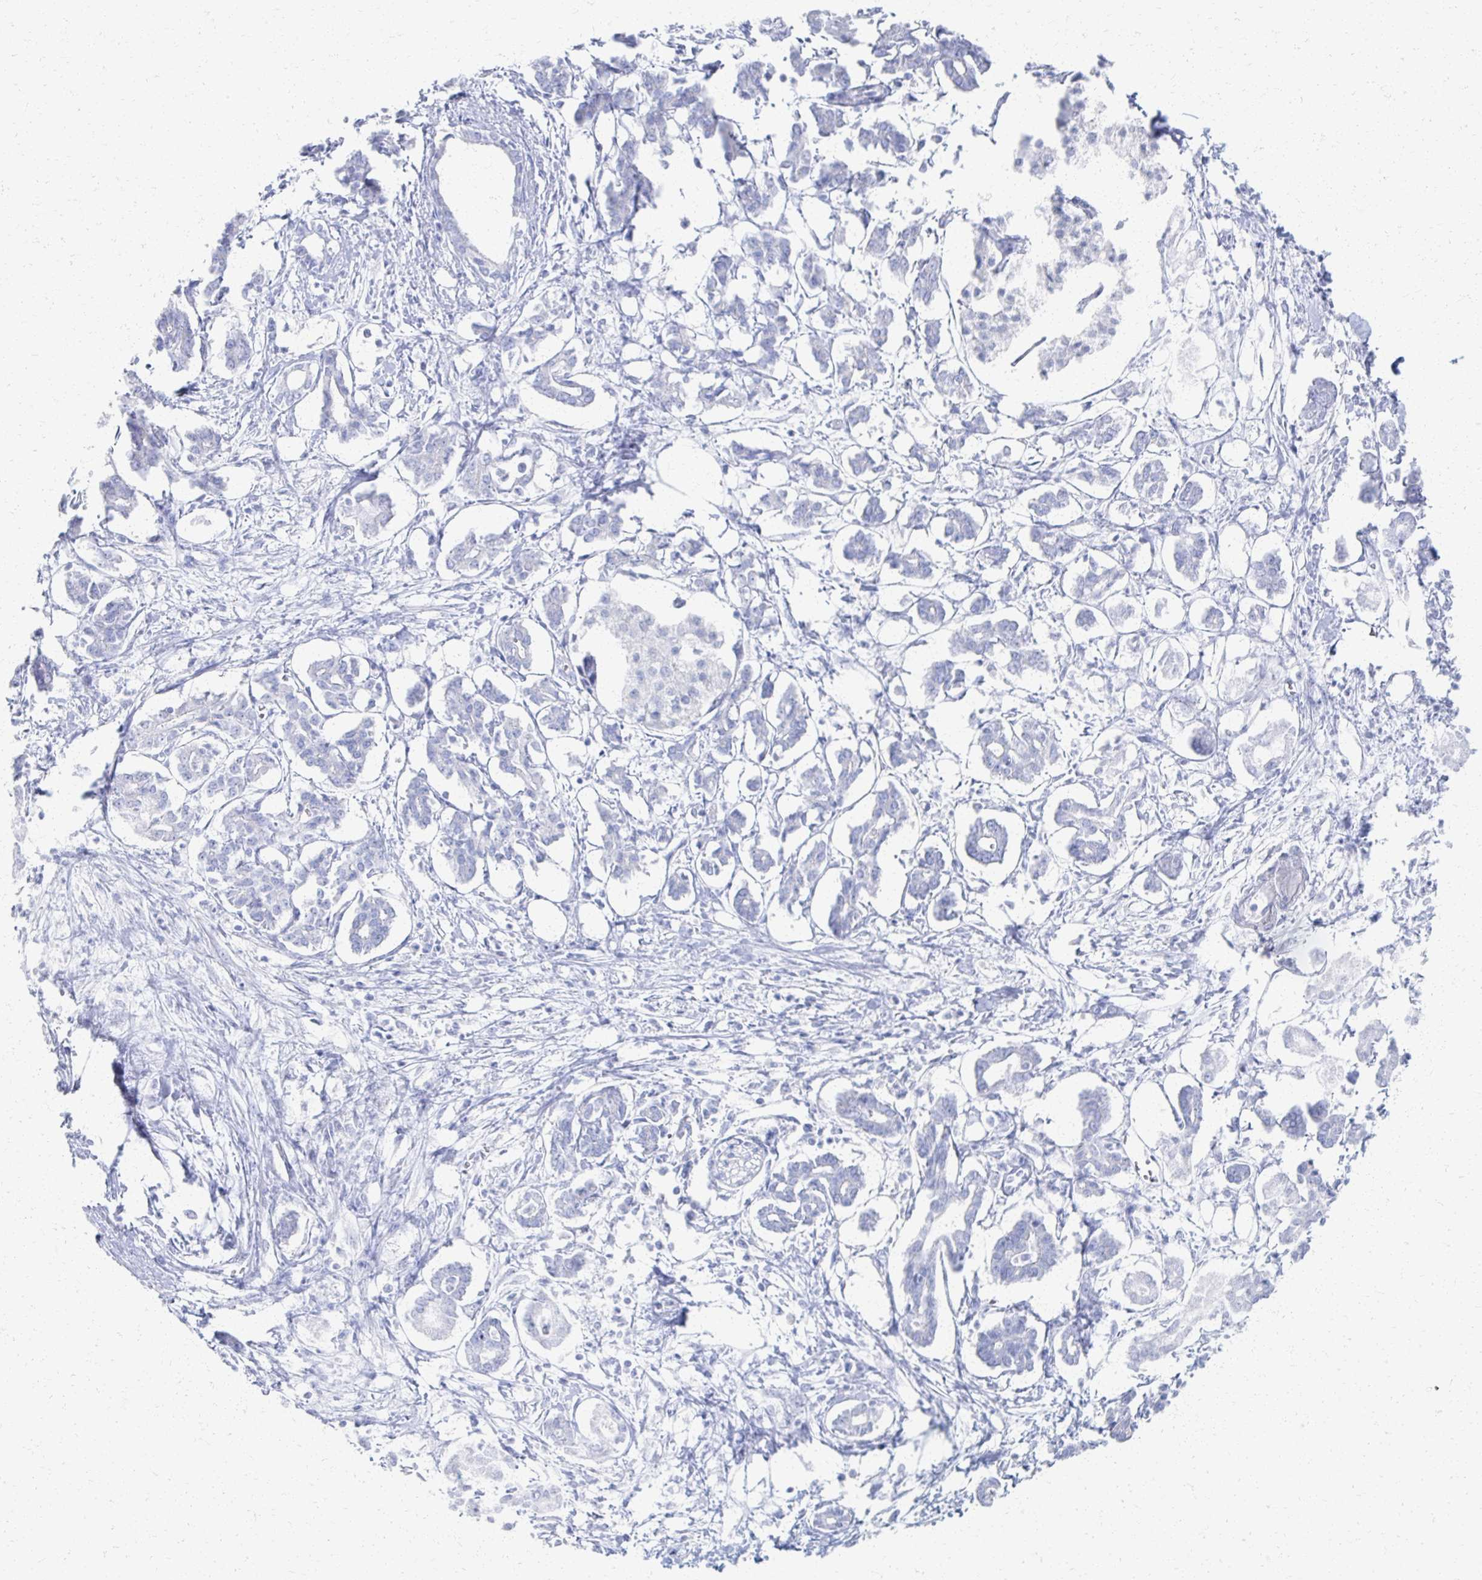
{"staining": {"intensity": "negative", "quantity": "none", "location": "none"}, "tissue": "pancreatic cancer", "cell_type": "Tumor cells", "image_type": "cancer", "snomed": [{"axis": "morphology", "description": "Adenocarcinoma, NOS"}, {"axis": "topography", "description": "Pancreas"}], "caption": "This is a micrograph of immunohistochemistry staining of adenocarcinoma (pancreatic), which shows no expression in tumor cells. The staining was performed using DAB (3,3'-diaminobenzidine) to visualize the protein expression in brown, while the nuclei were stained in blue with hematoxylin (Magnification: 20x).", "gene": "PRR20A", "patient": {"sex": "male", "age": 61}}